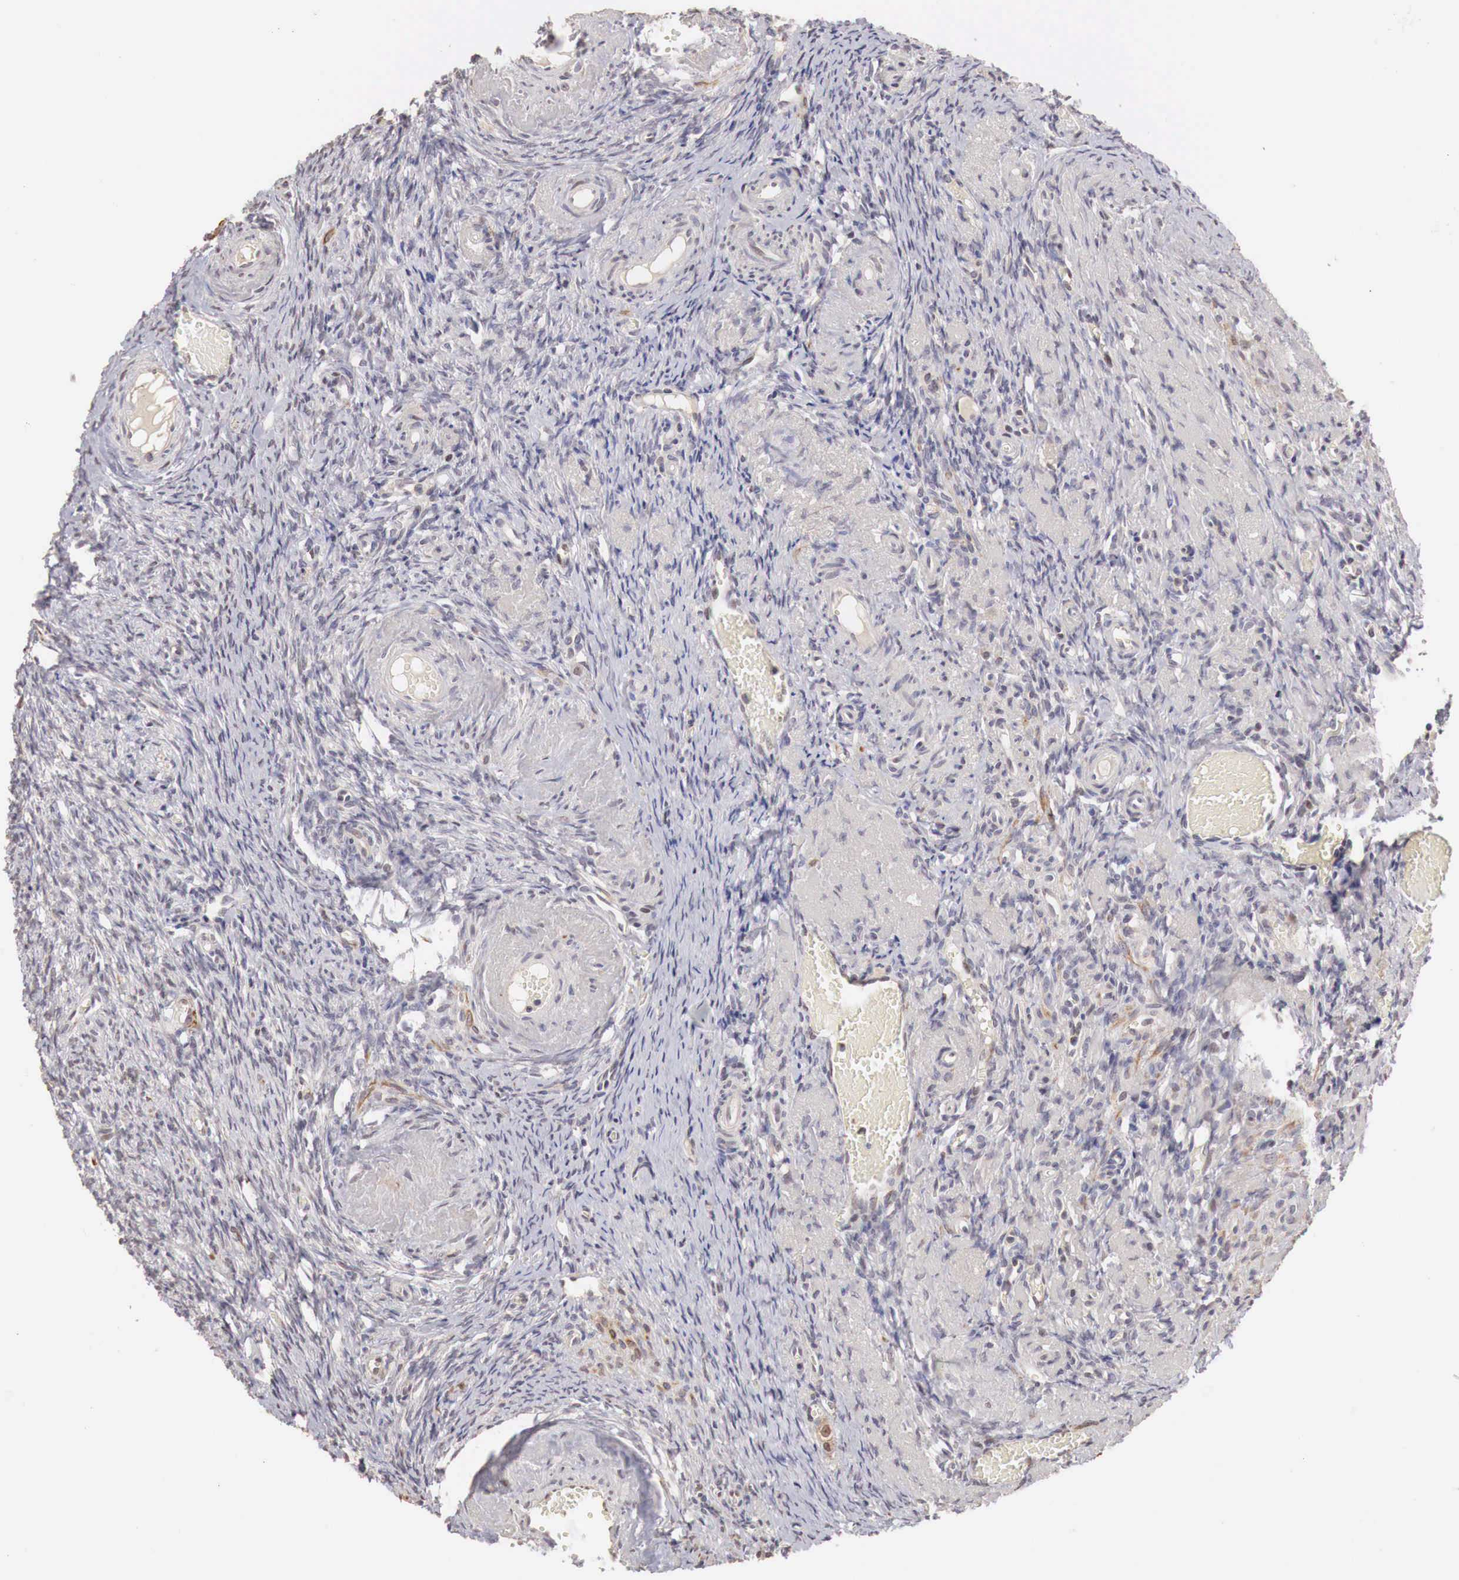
{"staining": {"intensity": "moderate", "quantity": "<25%", "location": "nuclear"}, "tissue": "ovary", "cell_type": "Ovarian stroma cells", "image_type": "normal", "snomed": [{"axis": "morphology", "description": "Normal tissue, NOS"}, {"axis": "topography", "description": "Ovary"}], "caption": "A histopathology image of human ovary stained for a protein displays moderate nuclear brown staining in ovarian stroma cells. (DAB (3,3'-diaminobenzidine) = brown stain, brightfield microscopy at high magnification).", "gene": "TBC1D9", "patient": {"sex": "female", "age": 63}}